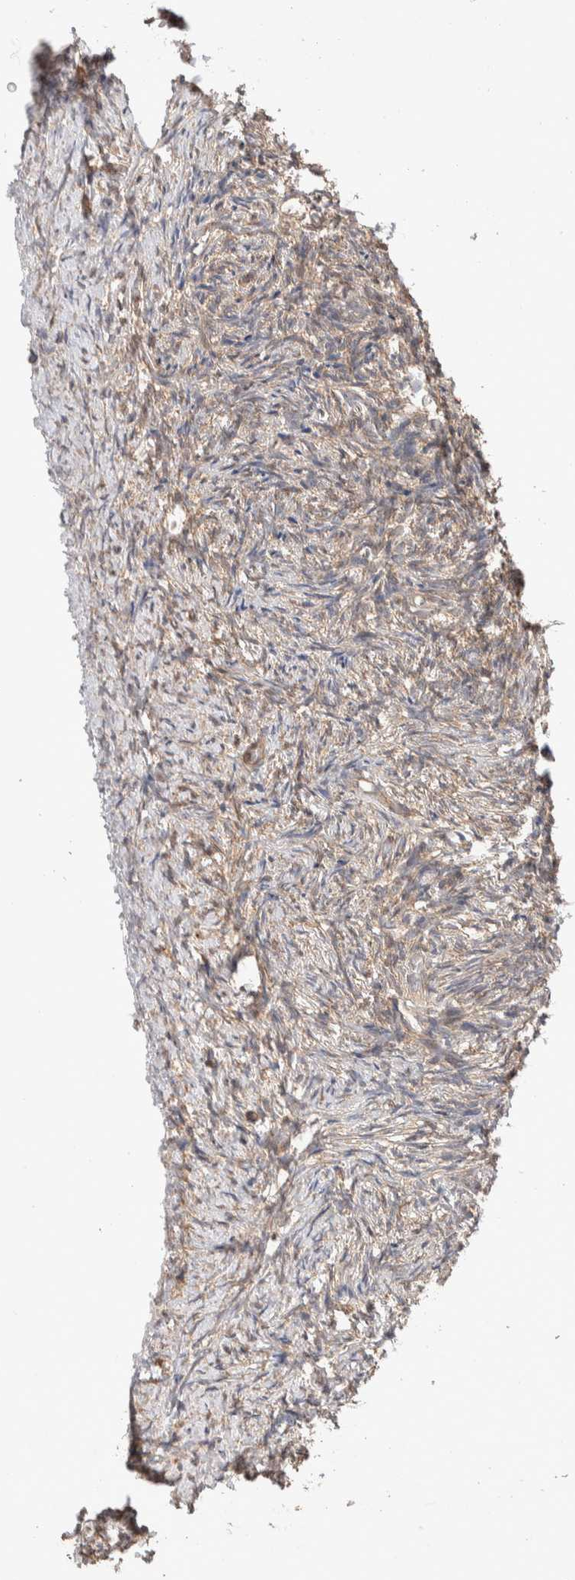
{"staining": {"intensity": "moderate", "quantity": ">75%", "location": "cytoplasmic/membranous"}, "tissue": "ovary", "cell_type": "Follicle cells", "image_type": "normal", "snomed": [{"axis": "morphology", "description": "Normal tissue, NOS"}, {"axis": "topography", "description": "Ovary"}], "caption": "Follicle cells display moderate cytoplasmic/membranous staining in approximately >75% of cells in unremarkable ovary.", "gene": "DEPTOR", "patient": {"sex": "female", "age": 41}}